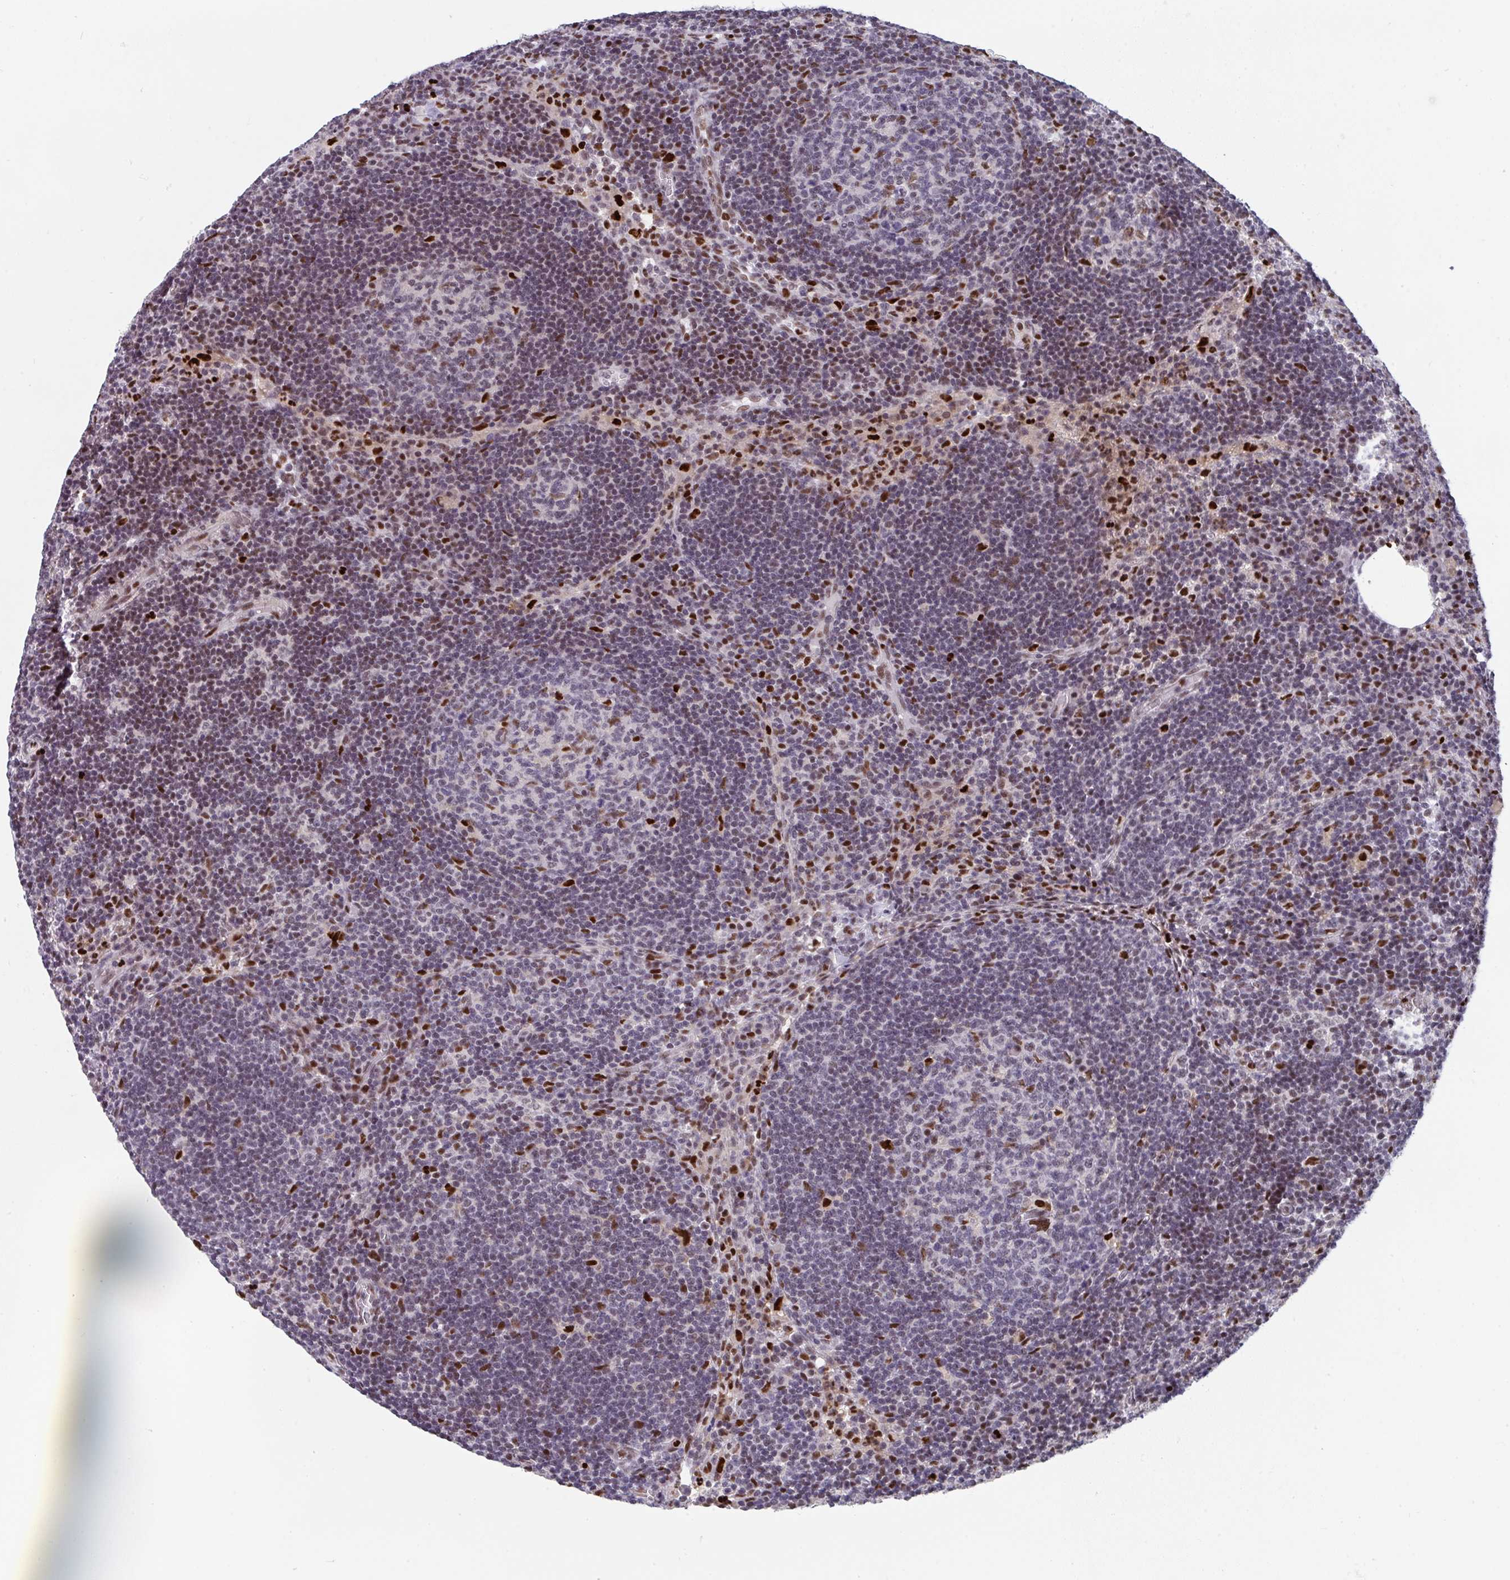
{"staining": {"intensity": "strong", "quantity": "<25%", "location": "nuclear"}, "tissue": "lymph node", "cell_type": "Germinal center cells", "image_type": "normal", "snomed": [{"axis": "morphology", "description": "Normal tissue, NOS"}, {"axis": "topography", "description": "Lymph node"}], "caption": "An immunohistochemistry (IHC) micrograph of benign tissue is shown. Protein staining in brown labels strong nuclear positivity in lymph node within germinal center cells. Using DAB (3,3'-diaminobenzidine) (brown) and hematoxylin (blue) stains, captured at high magnification using brightfield microscopy.", "gene": "JDP2", "patient": {"sex": "male", "age": 67}}